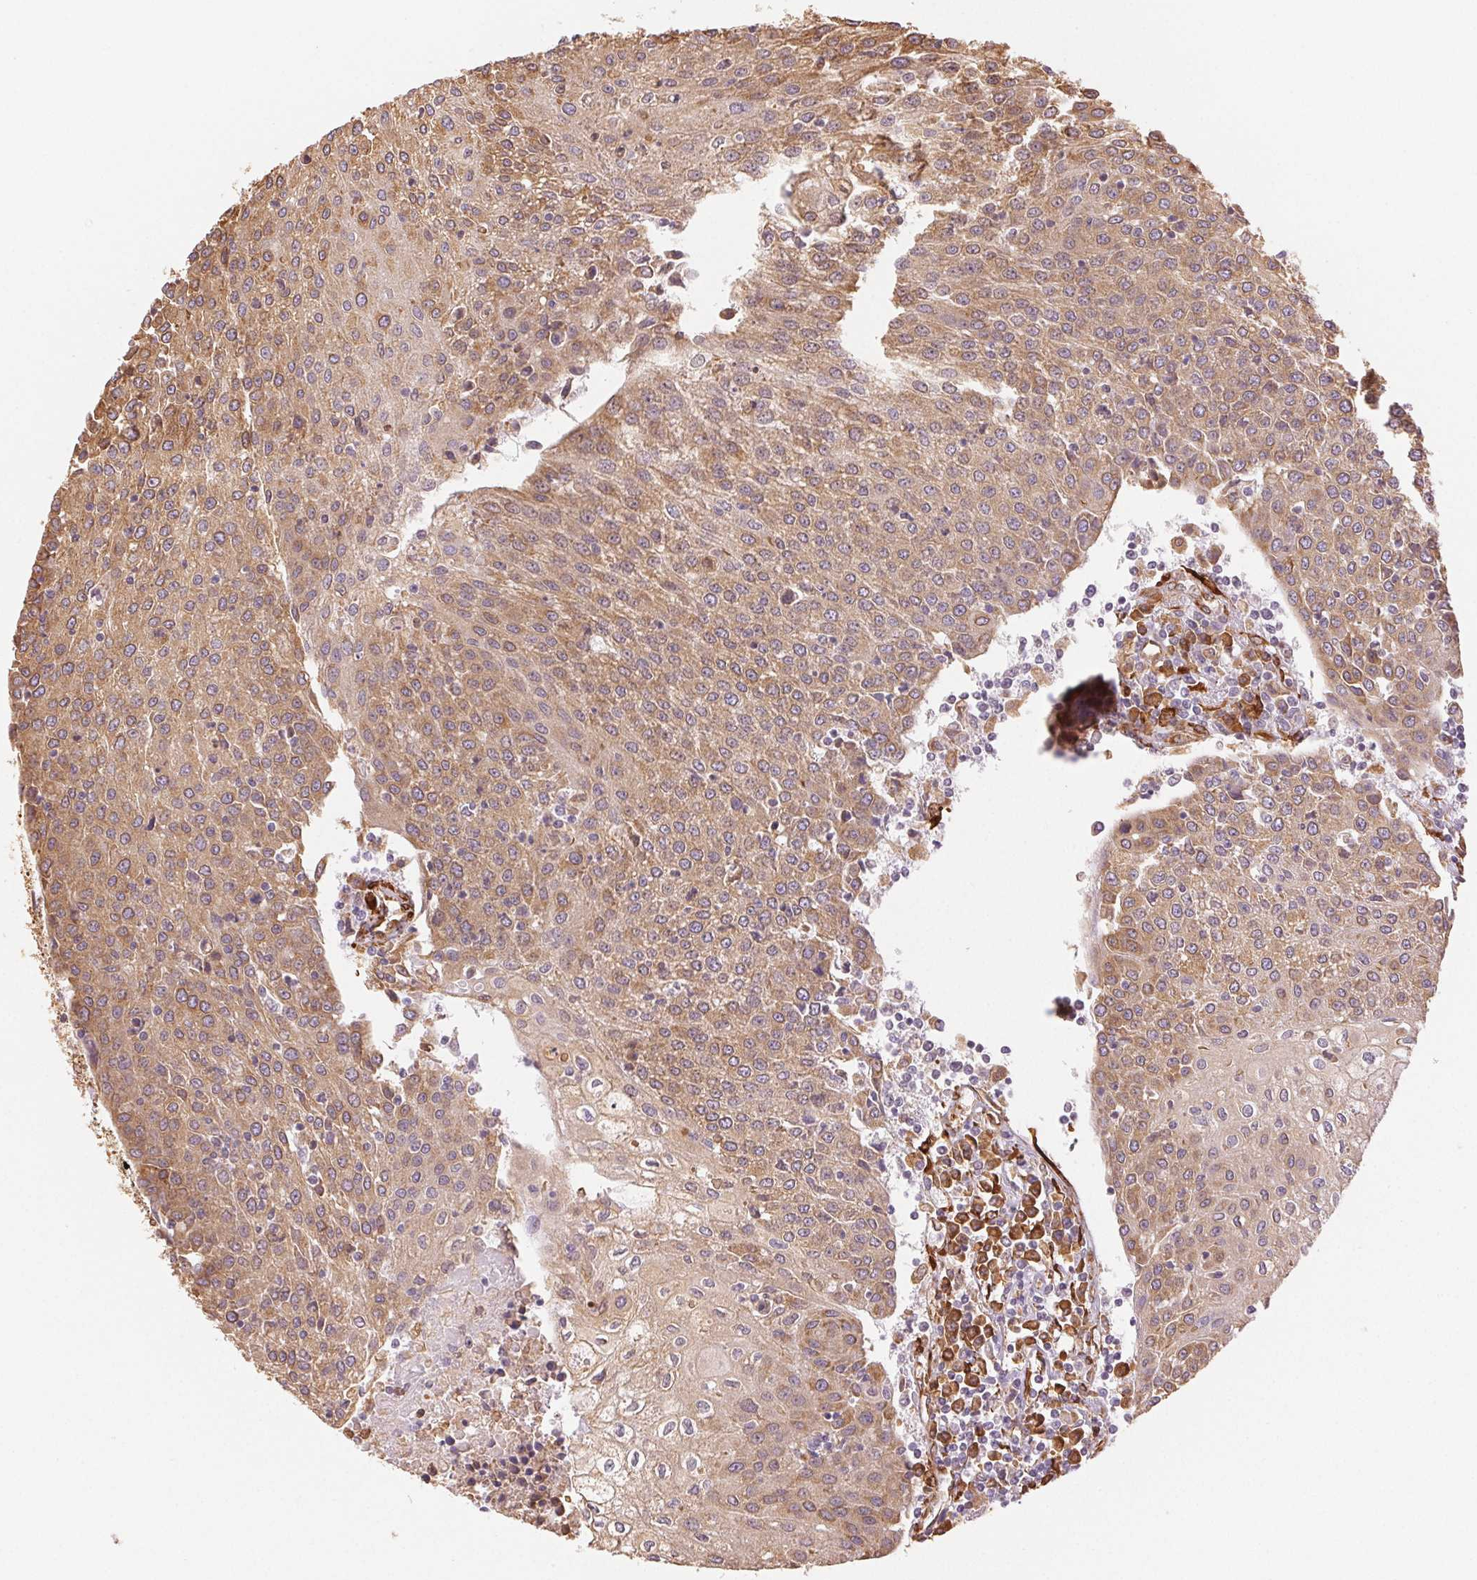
{"staining": {"intensity": "moderate", "quantity": ">75%", "location": "cytoplasmic/membranous"}, "tissue": "urothelial cancer", "cell_type": "Tumor cells", "image_type": "cancer", "snomed": [{"axis": "morphology", "description": "Urothelial carcinoma, High grade"}, {"axis": "topography", "description": "Urinary bladder"}], "caption": "Immunohistochemical staining of urothelial cancer displays medium levels of moderate cytoplasmic/membranous positivity in about >75% of tumor cells.", "gene": "RCN3", "patient": {"sex": "female", "age": 85}}